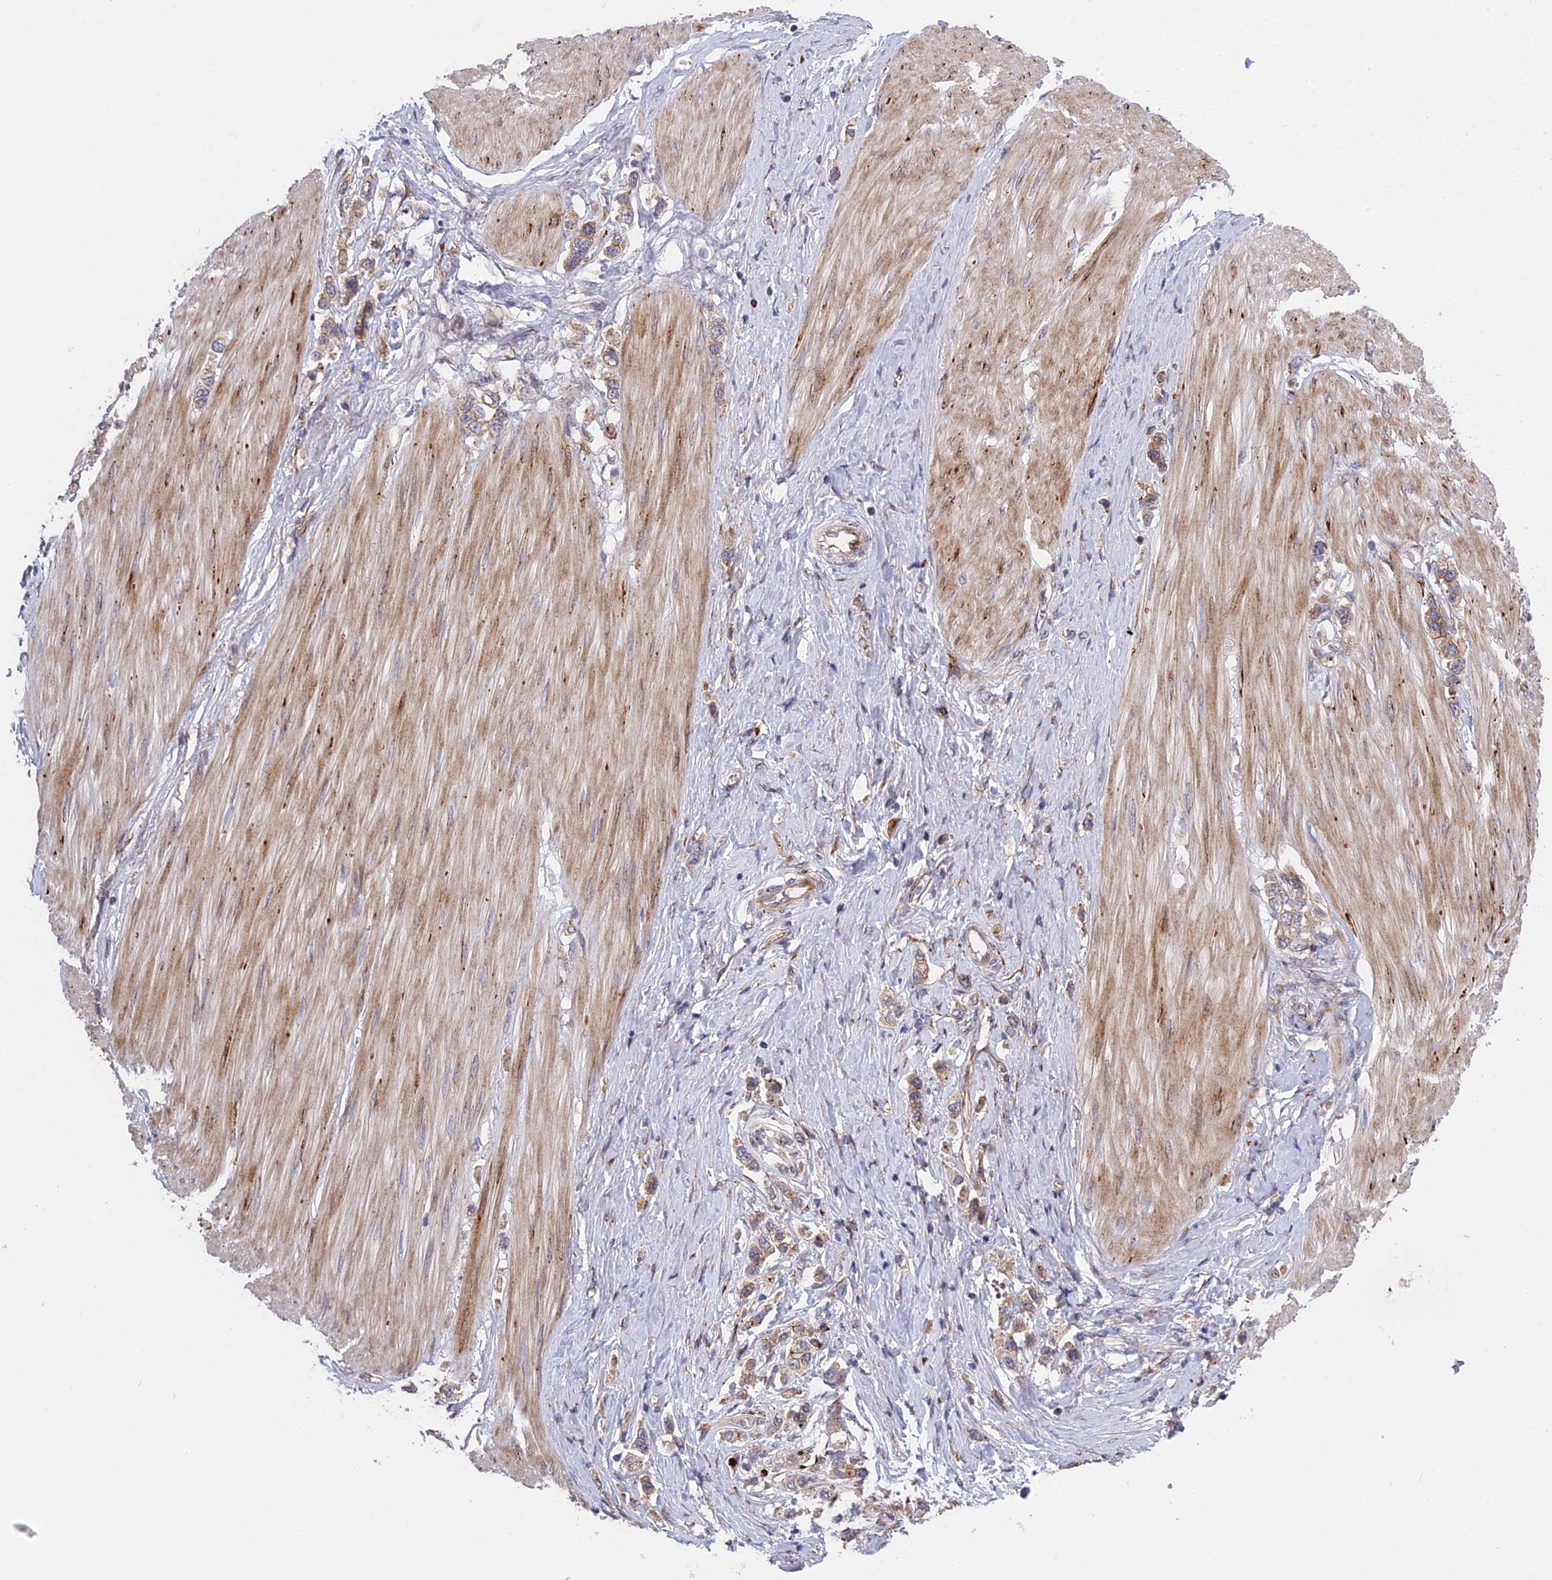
{"staining": {"intensity": "weak", "quantity": ">75%", "location": "cytoplasmic/membranous"}, "tissue": "stomach cancer", "cell_type": "Tumor cells", "image_type": "cancer", "snomed": [{"axis": "morphology", "description": "Adenocarcinoma, NOS"}, {"axis": "topography", "description": "Stomach"}], "caption": "Adenocarcinoma (stomach) was stained to show a protein in brown. There is low levels of weak cytoplasmic/membranous positivity in approximately >75% of tumor cells.", "gene": "DDX60L", "patient": {"sex": "female", "age": 65}}